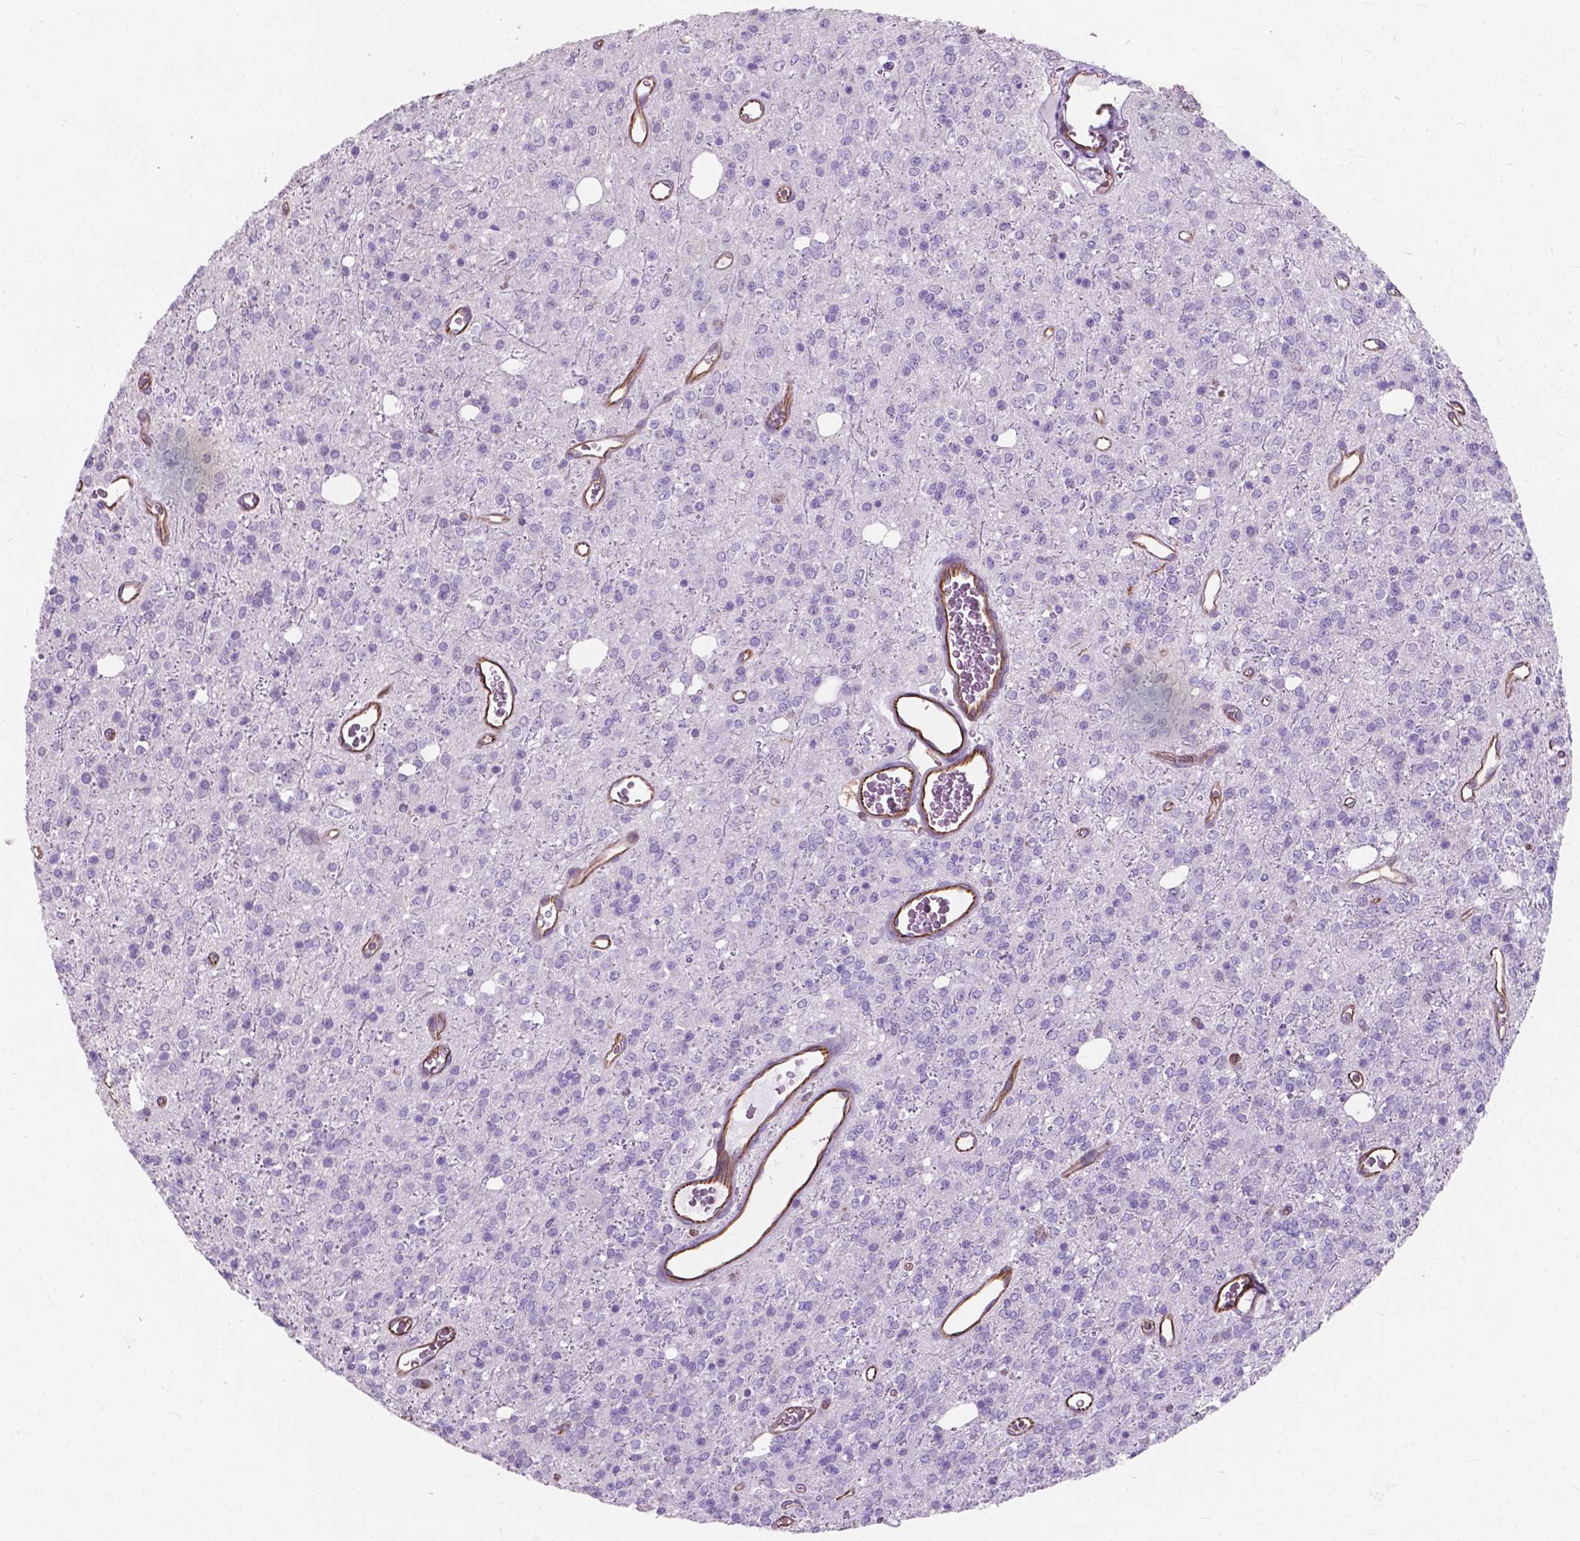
{"staining": {"intensity": "negative", "quantity": "none", "location": "none"}, "tissue": "glioma", "cell_type": "Tumor cells", "image_type": "cancer", "snomed": [{"axis": "morphology", "description": "Glioma, malignant, Low grade"}, {"axis": "topography", "description": "Brain"}], "caption": "There is no significant expression in tumor cells of glioma.", "gene": "AMOT", "patient": {"sex": "female", "age": 45}}